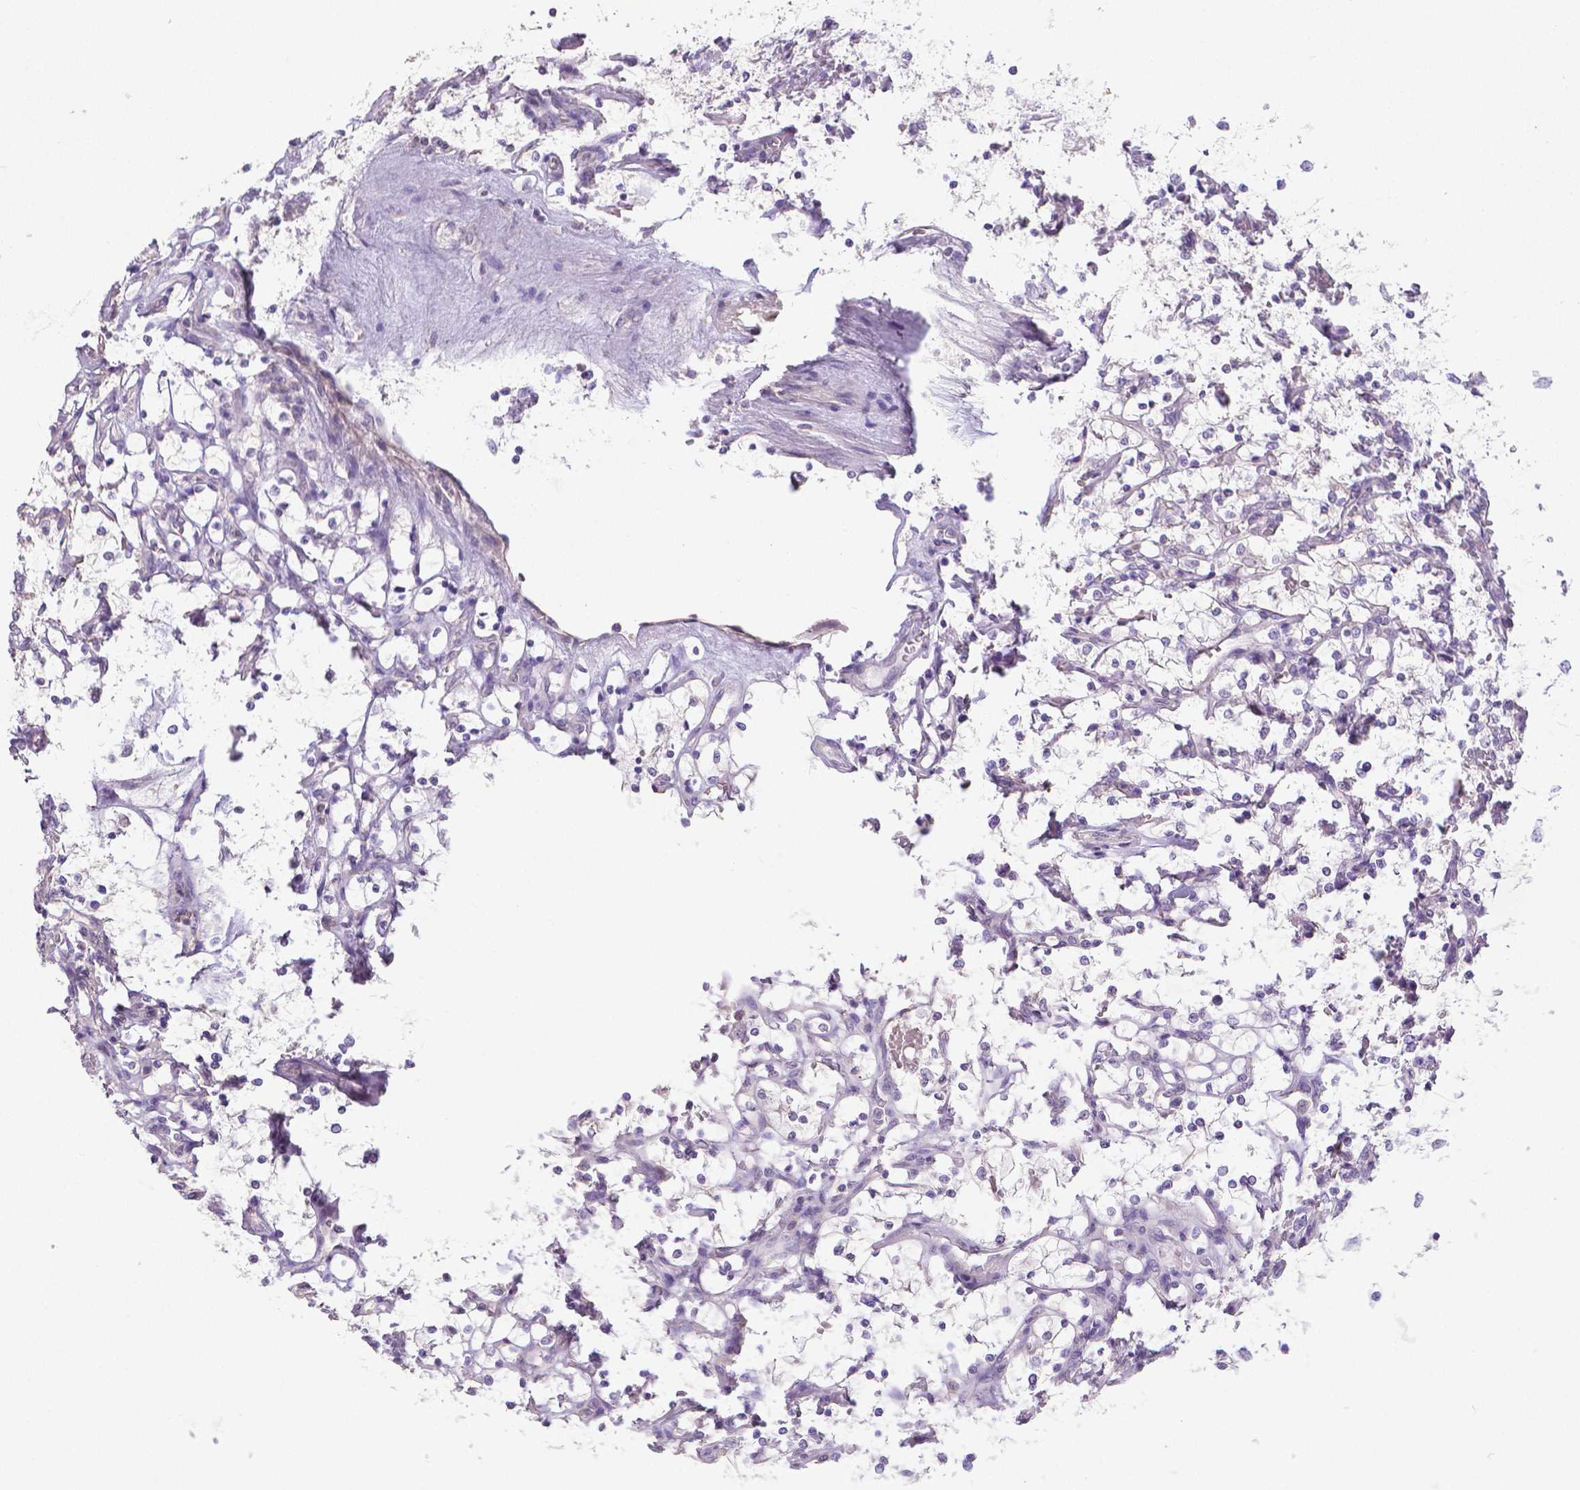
{"staining": {"intensity": "negative", "quantity": "none", "location": "none"}, "tissue": "renal cancer", "cell_type": "Tumor cells", "image_type": "cancer", "snomed": [{"axis": "morphology", "description": "Adenocarcinoma, NOS"}, {"axis": "topography", "description": "Kidney"}], "caption": "Photomicrograph shows no significant protein positivity in tumor cells of renal adenocarcinoma.", "gene": "CRMP1", "patient": {"sex": "female", "age": 69}}